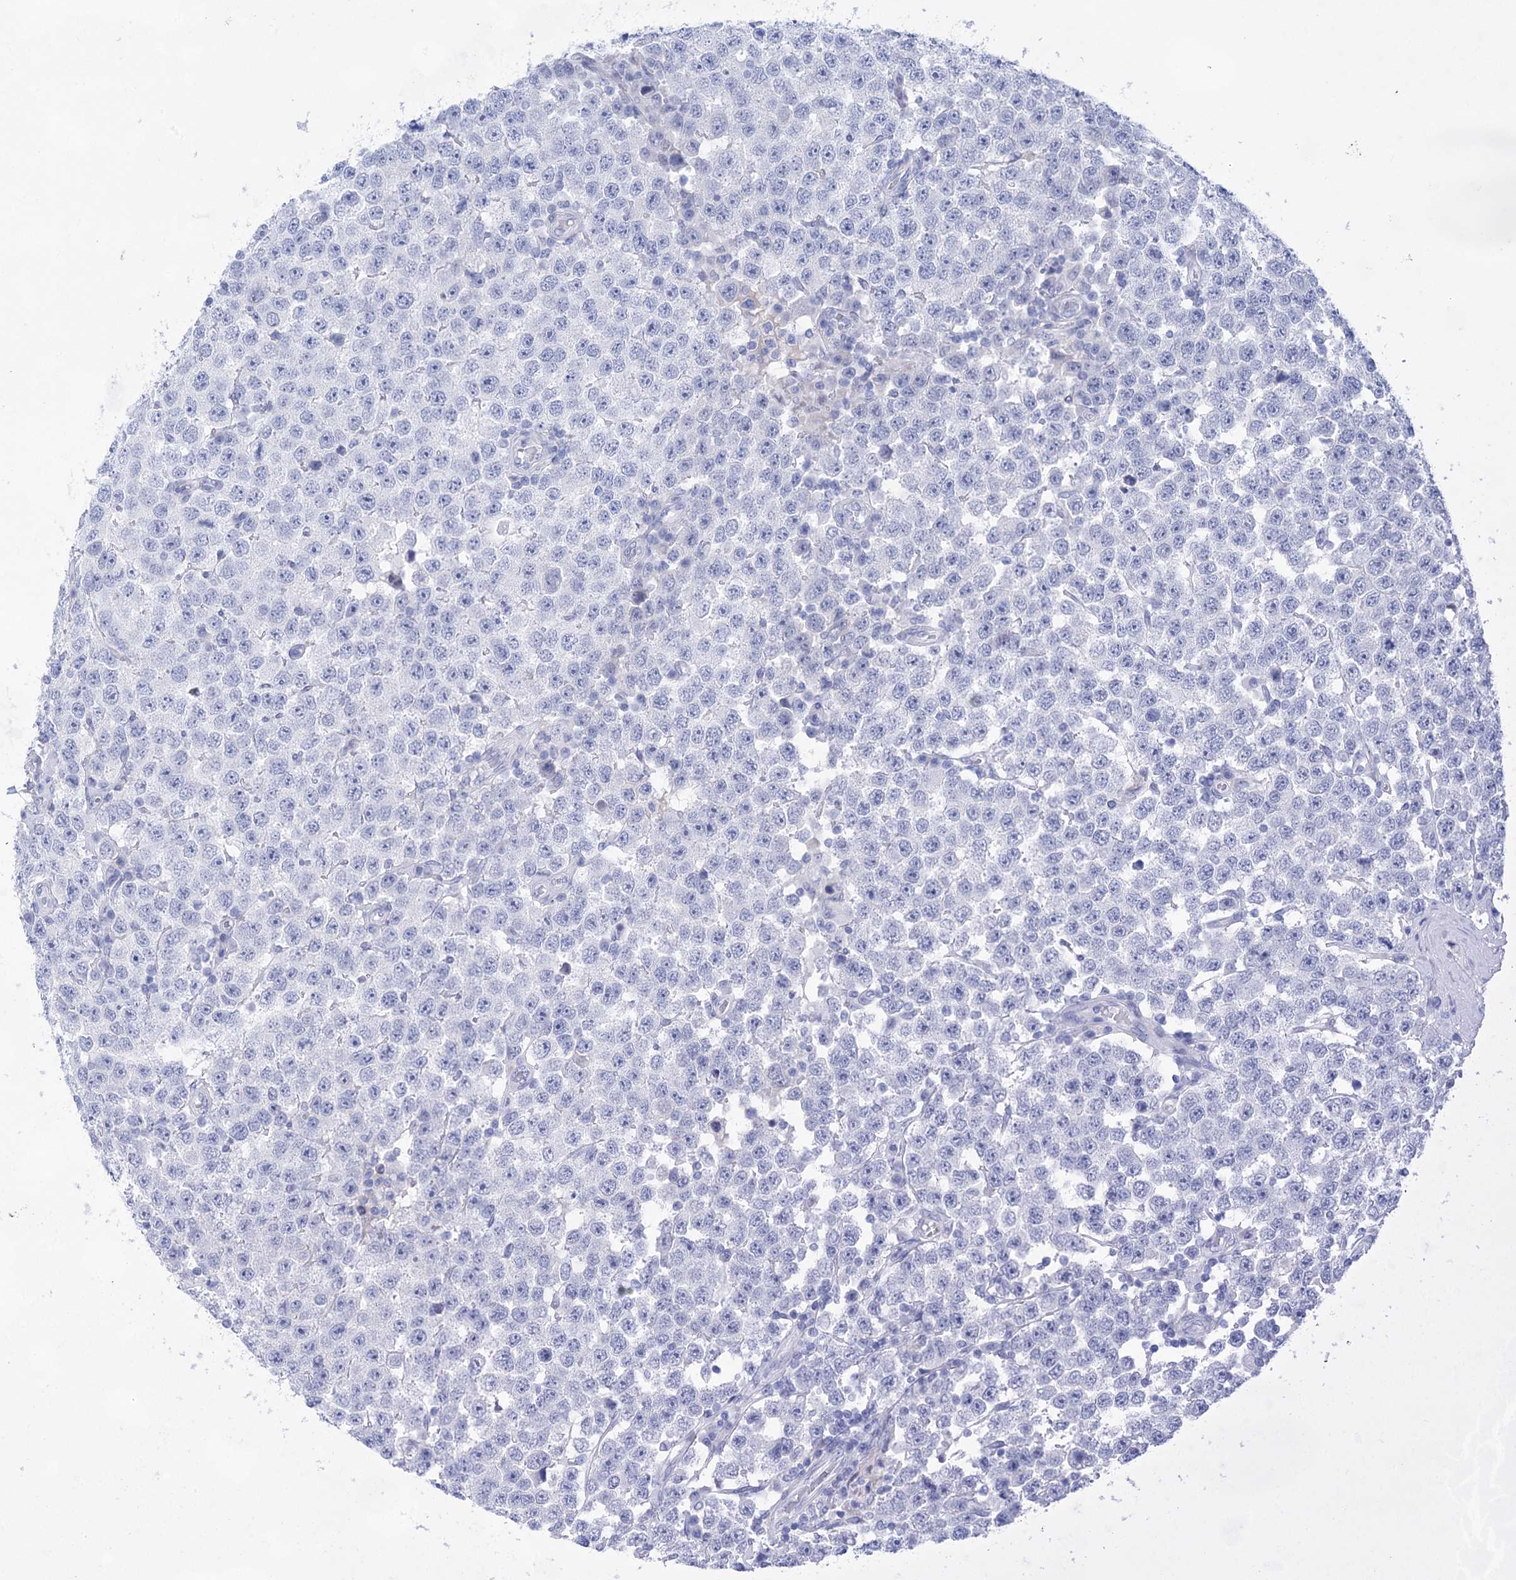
{"staining": {"intensity": "negative", "quantity": "none", "location": "none"}, "tissue": "testis cancer", "cell_type": "Tumor cells", "image_type": "cancer", "snomed": [{"axis": "morphology", "description": "Seminoma, NOS"}, {"axis": "topography", "description": "Testis"}], "caption": "Immunohistochemistry micrograph of neoplastic tissue: seminoma (testis) stained with DAB (3,3'-diaminobenzidine) displays no significant protein positivity in tumor cells.", "gene": "LALBA", "patient": {"sex": "male", "age": 28}}